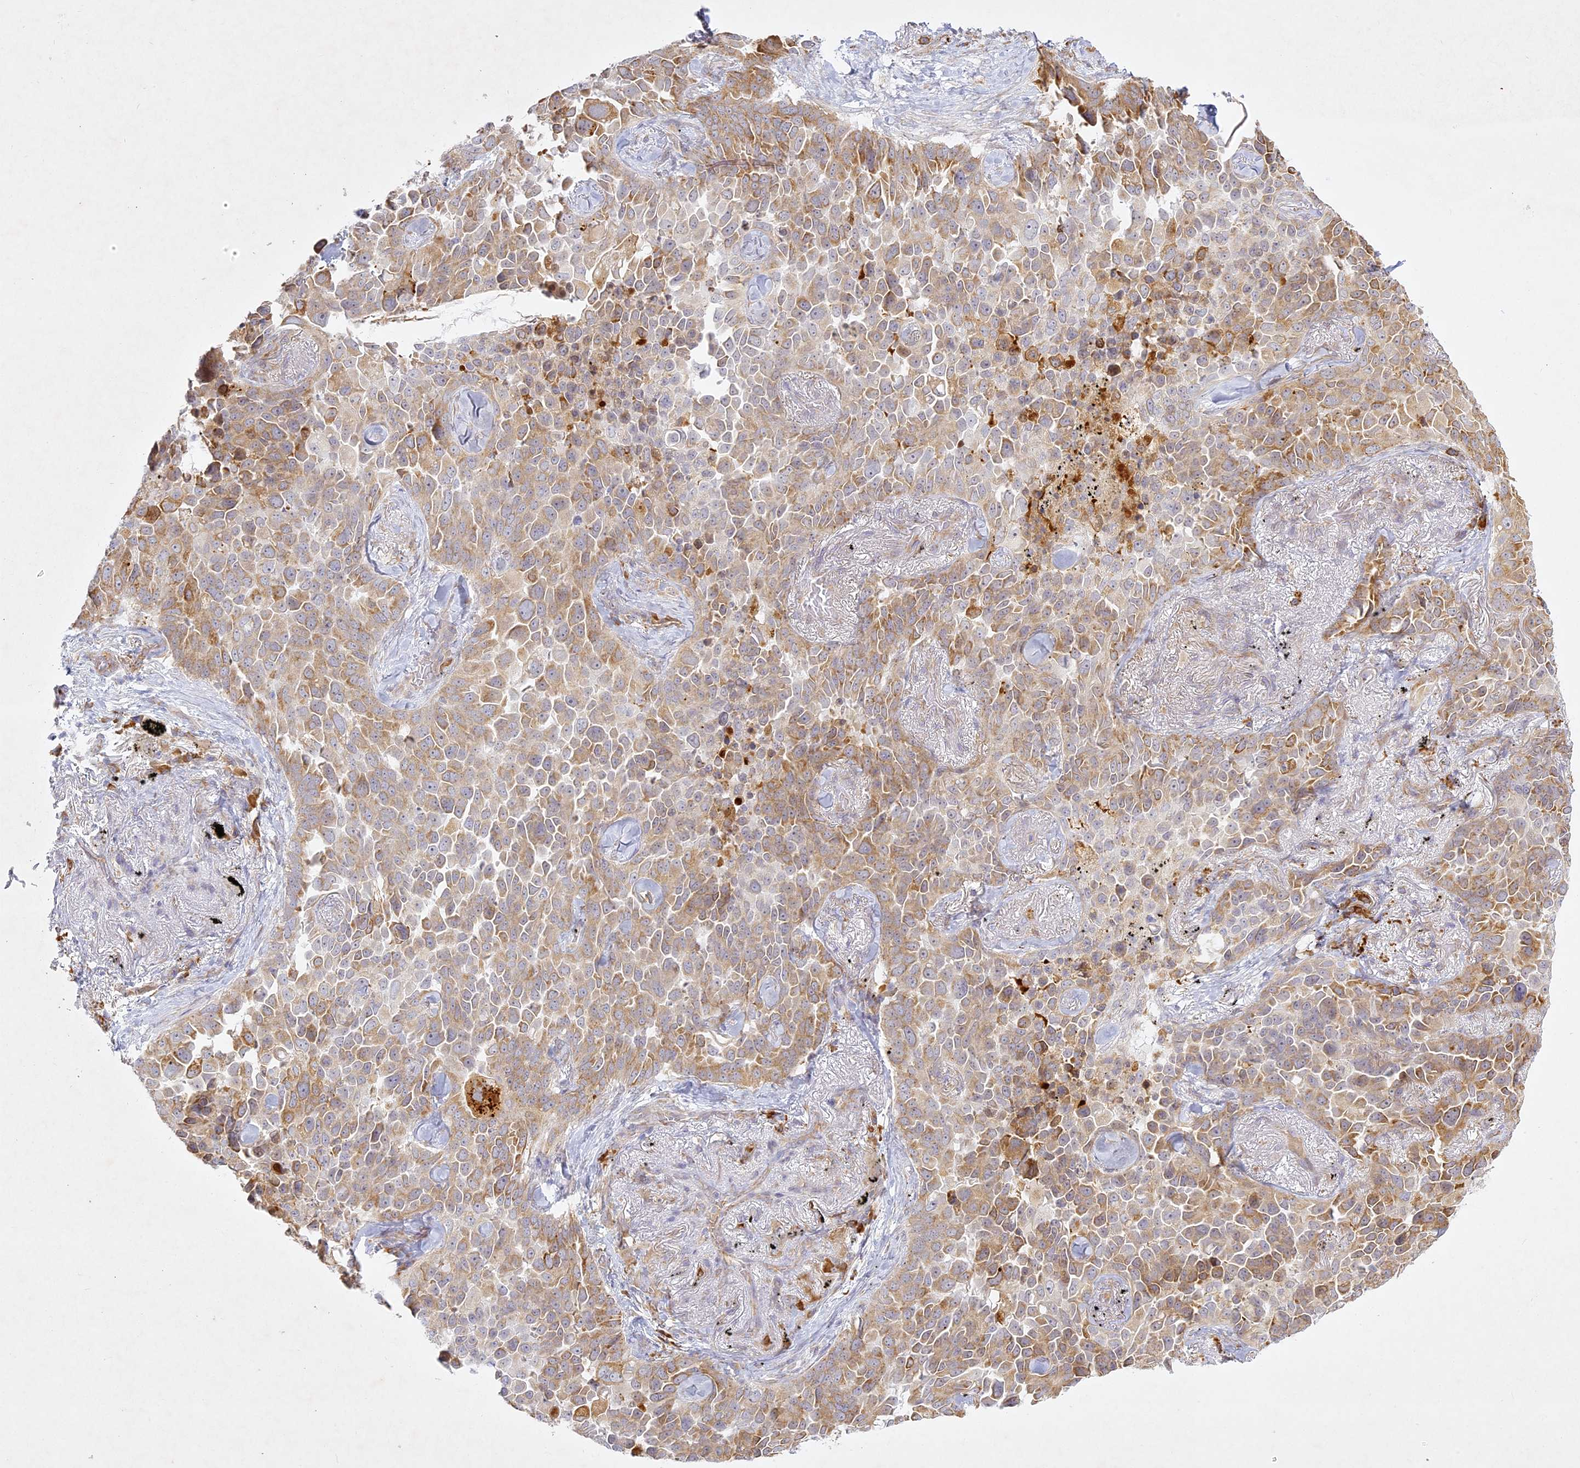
{"staining": {"intensity": "moderate", "quantity": "25%-75%", "location": "cytoplasmic/membranous"}, "tissue": "lung cancer", "cell_type": "Tumor cells", "image_type": "cancer", "snomed": [{"axis": "morphology", "description": "Adenocarcinoma, NOS"}, {"axis": "topography", "description": "Lung"}], "caption": "Moderate cytoplasmic/membranous protein expression is present in about 25%-75% of tumor cells in adenocarcinoma (lung).", "gene": "SLC30A5", "patient": {"sex": "female", "age": 67}}